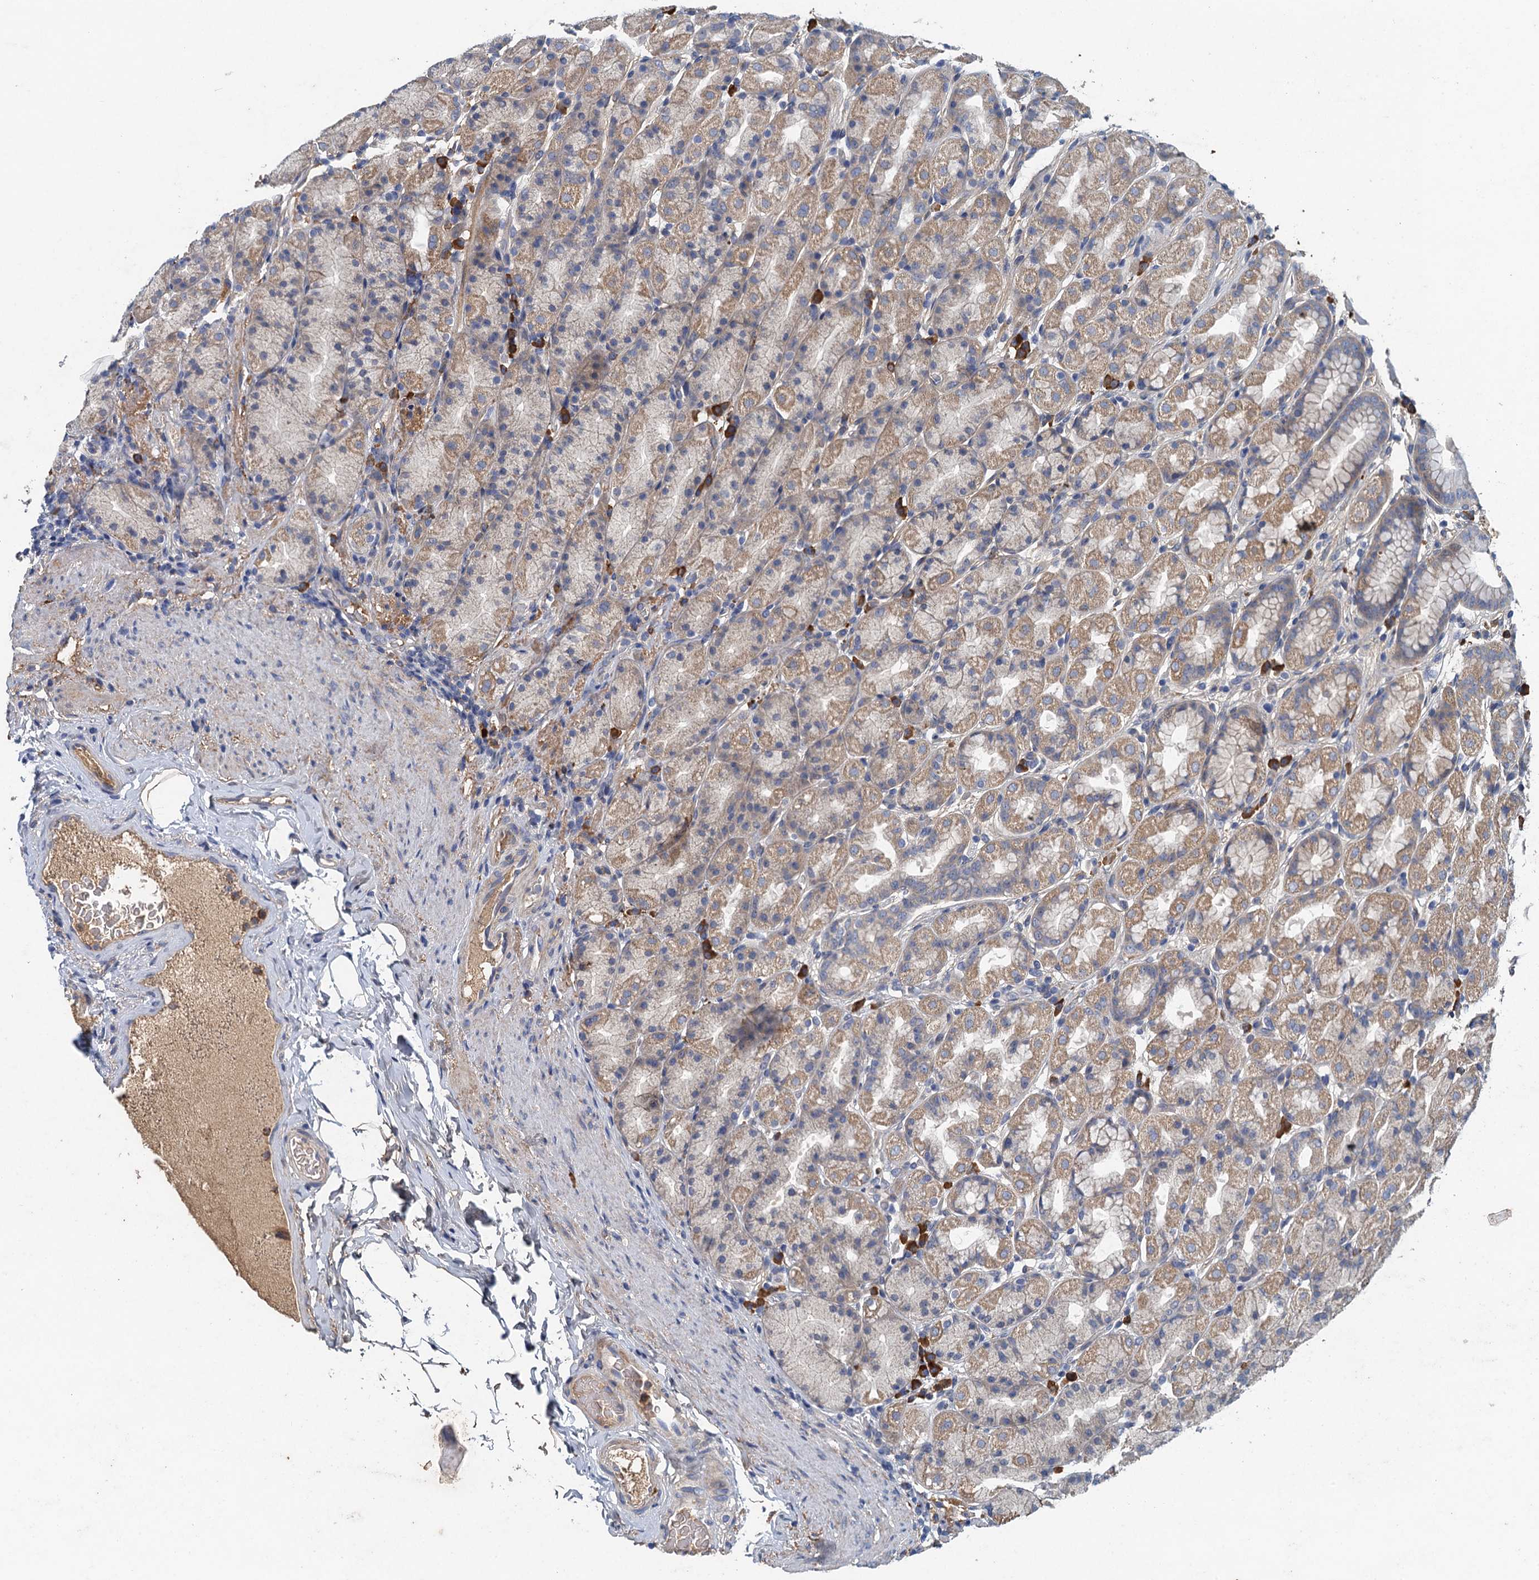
{"staining": {"intensity": "moderate", "quantity": "25%-75%", "location": "cytoplasmic/membranous"}, "tissue": "stomach", "cell_type": "Glandular cells", "image_type": "normal", "snomed": [{"axis": "morphology", "description": "Normal tissue, NOS"}, {"axis": "topography", "description": "Stomach, upper"}], "caption": "Normal stomach exhibits moderate cytoplasmic/membranous staining in about 25%-75% of glandular cells.", "gene": "TPCN1", "patient": {"sex": "male", "age": 68}}